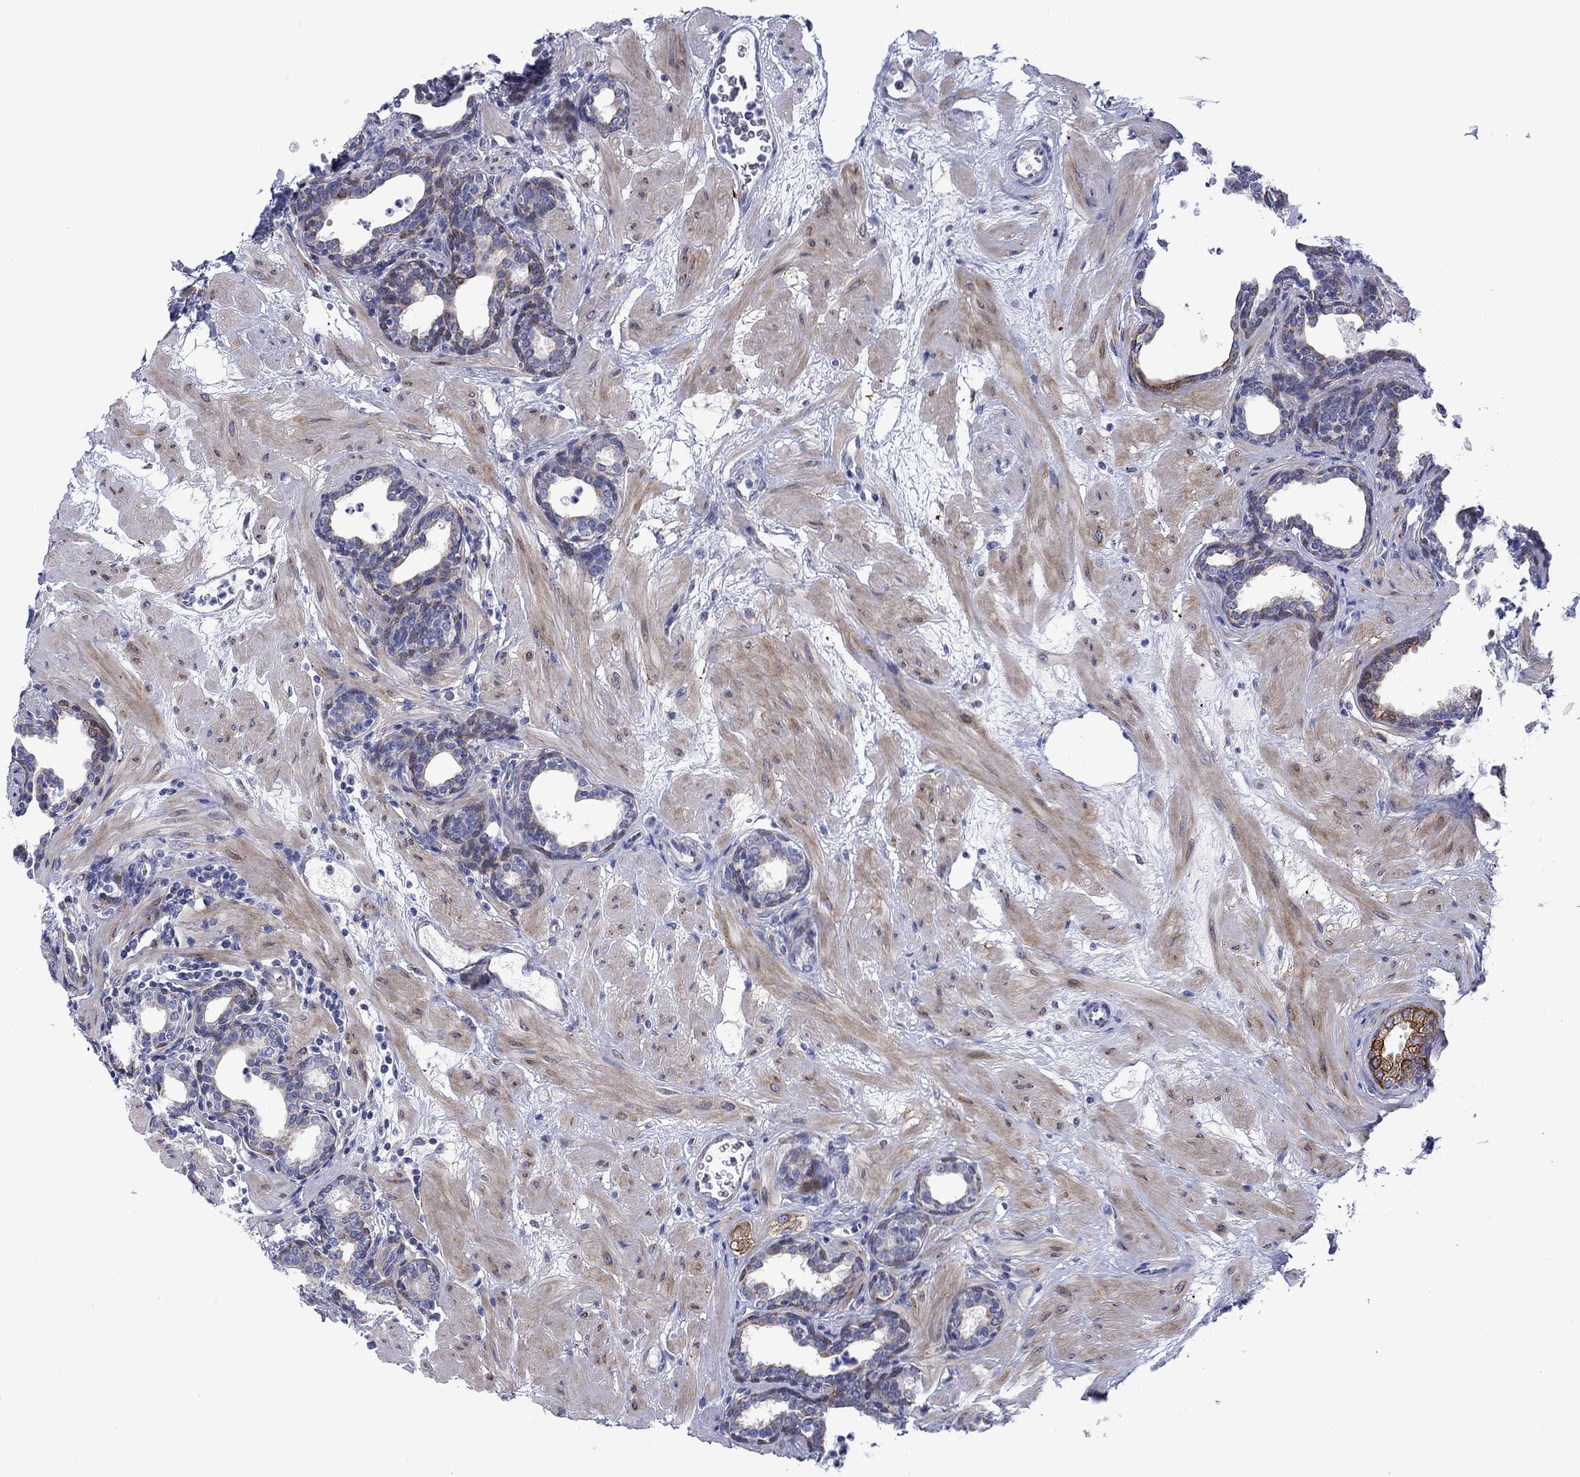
{"staining": {"intensity": "strong", "quantity": ">75%", "location": "cytoplasmic/membranous"}, "tissue": "prostate", "cell_type": "Glandular cells", "image_type": "normal", "snomed": [{"axis": "morphology", "description": "Normal tissue, NOS"}, {"axis": "topography", "description": "Prostate"}], "caption": "Protein analysis of benign prostate reveals strong cytoplasmic/membranous positivity in approximately >75% of glandular cells.", "gene": "SVEP1", "patient": {"sex": "male", "age": 37}}